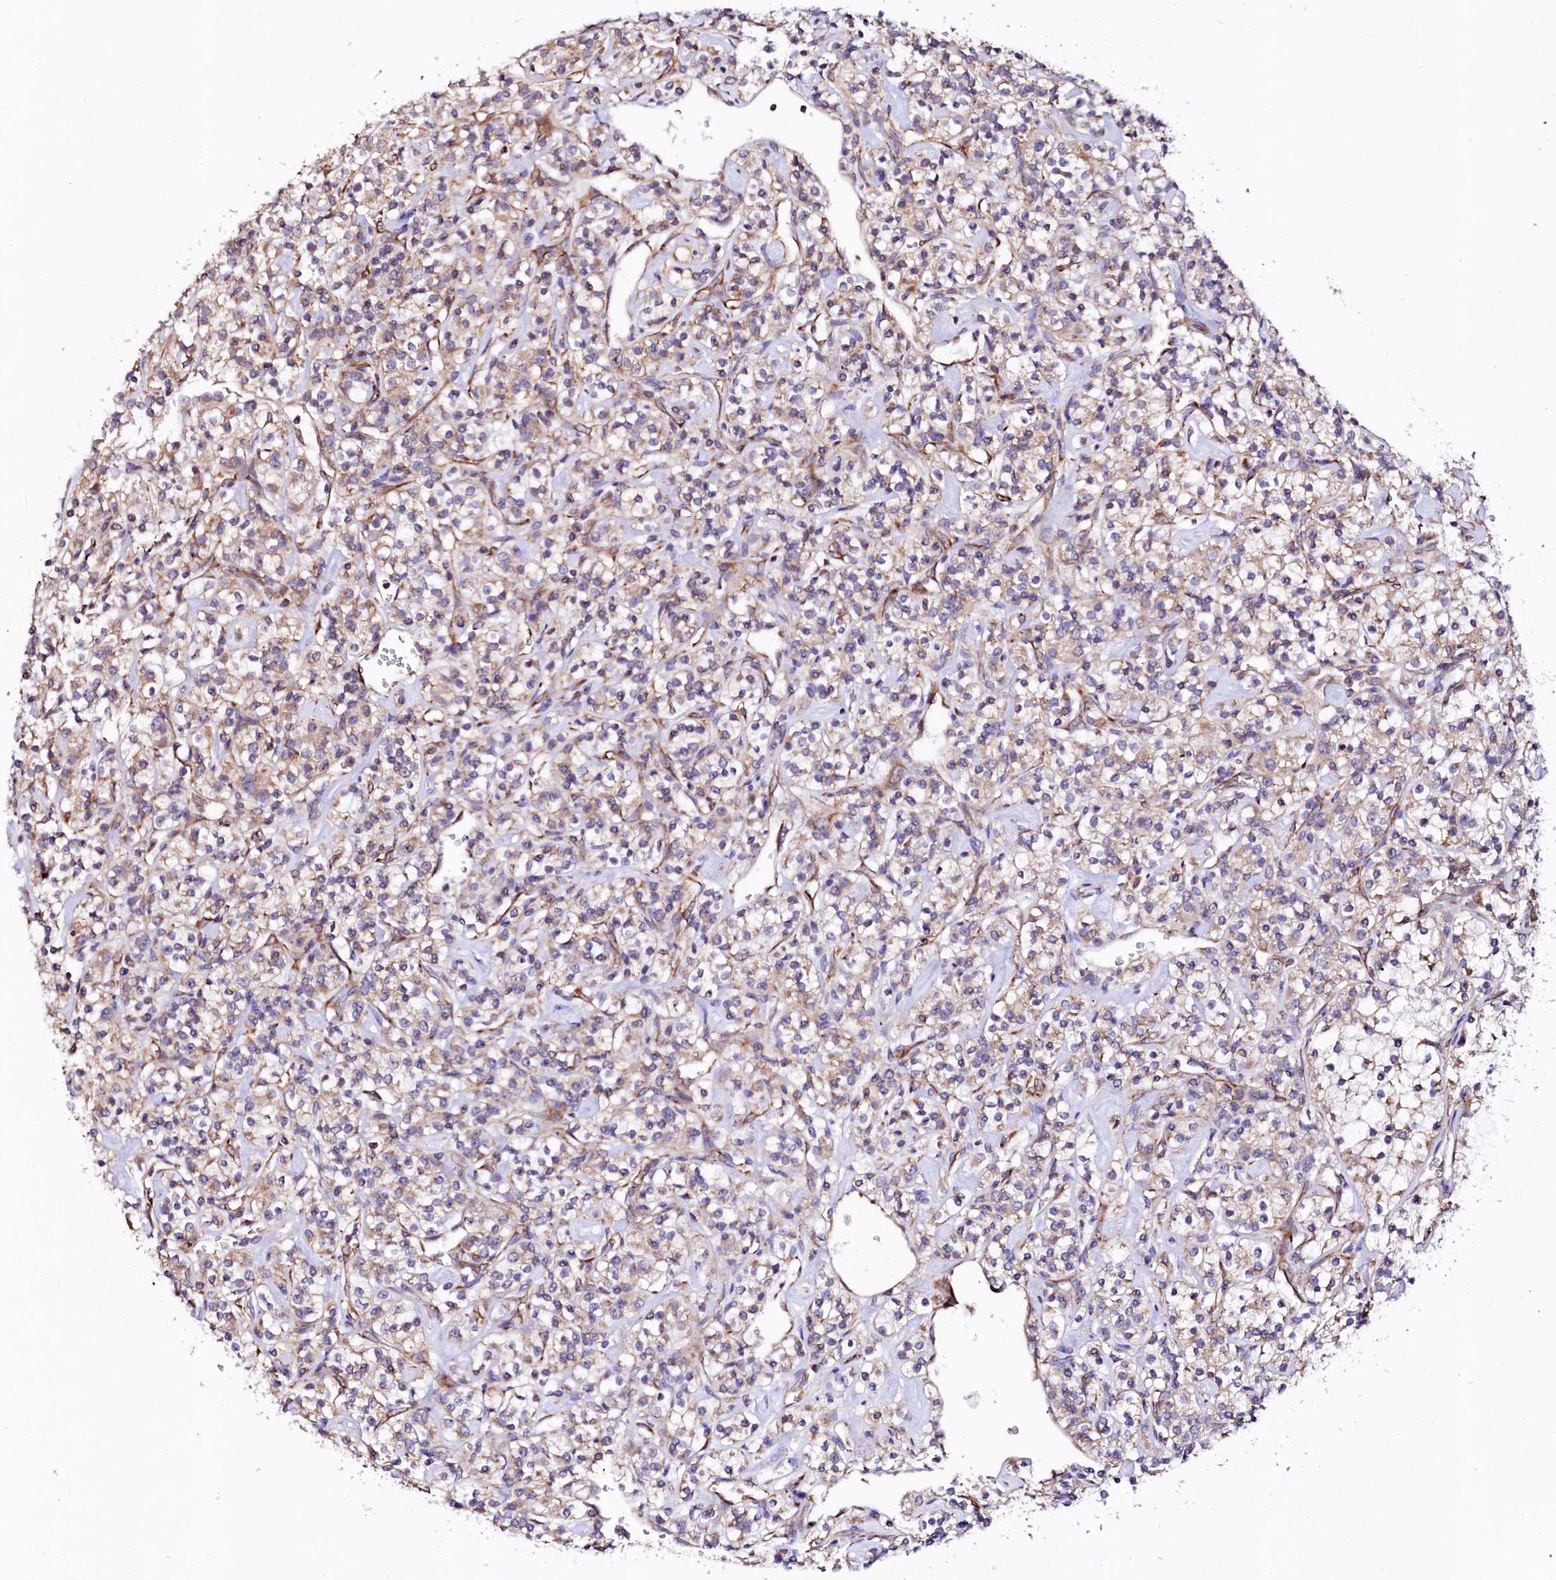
{"staining": {"intensity": "weak", "quantity": "<25%", "location": "cytoplasmic/membranous"}, "tissue": "renal cancer", "cell_type": "Tumor cells", "image_type": "cancer", "snomed": [{"axis": "morphology", "description": "Adenocarcinoma, NOS"}, {"axis": "topography", "description": "Kidney"}], "caption": "Image shows no protein expression in tumor cells of renal adenocarcinoma tissue. (Immunohistochemistry, brightfield microscopy, high magnification).", "gene": "UBE3C", "patient": {"sex": "male", "age": 77}}